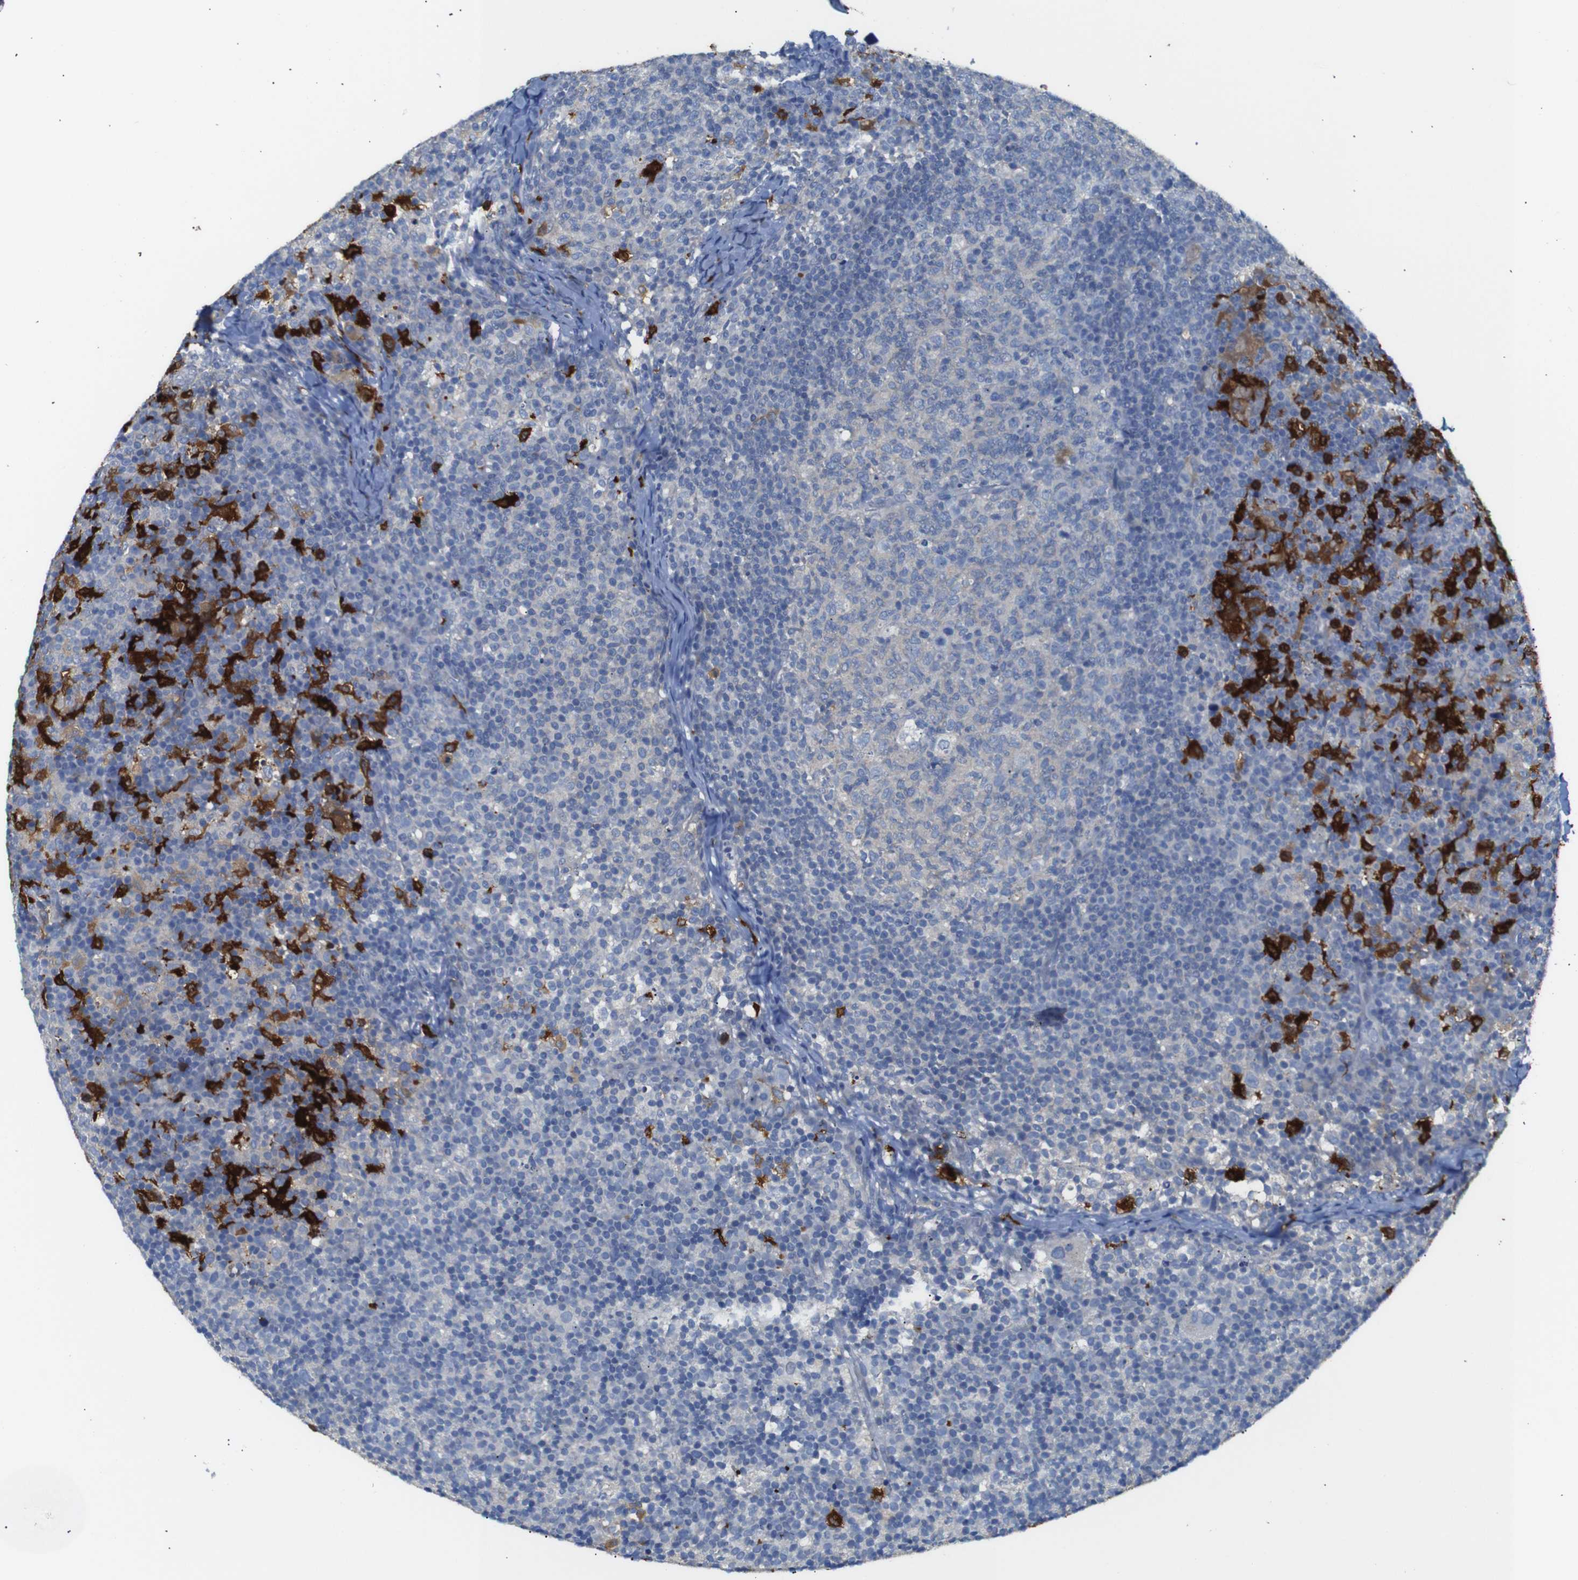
{"staining": {"intensity": "negative", "quantity": "none", "location": "none"}, "tissue": "lymph node", "cell_type": "Germinal center cells", "image_type": "normal", "snomed": [{"axis": "morphology", "description": "Normal tissue, NOS"}, {"axis": "morphology", "description": "Inflammation, NOS"}, {"axis": "topography", "description": "Lymph node"}], "caption": "This is an immunohistochemistry (IHC) image of normal lymph node. There is no staining in germinal center cells.", "gene": "ALOX15", "patient": {"sex": "male", "age": 55}}